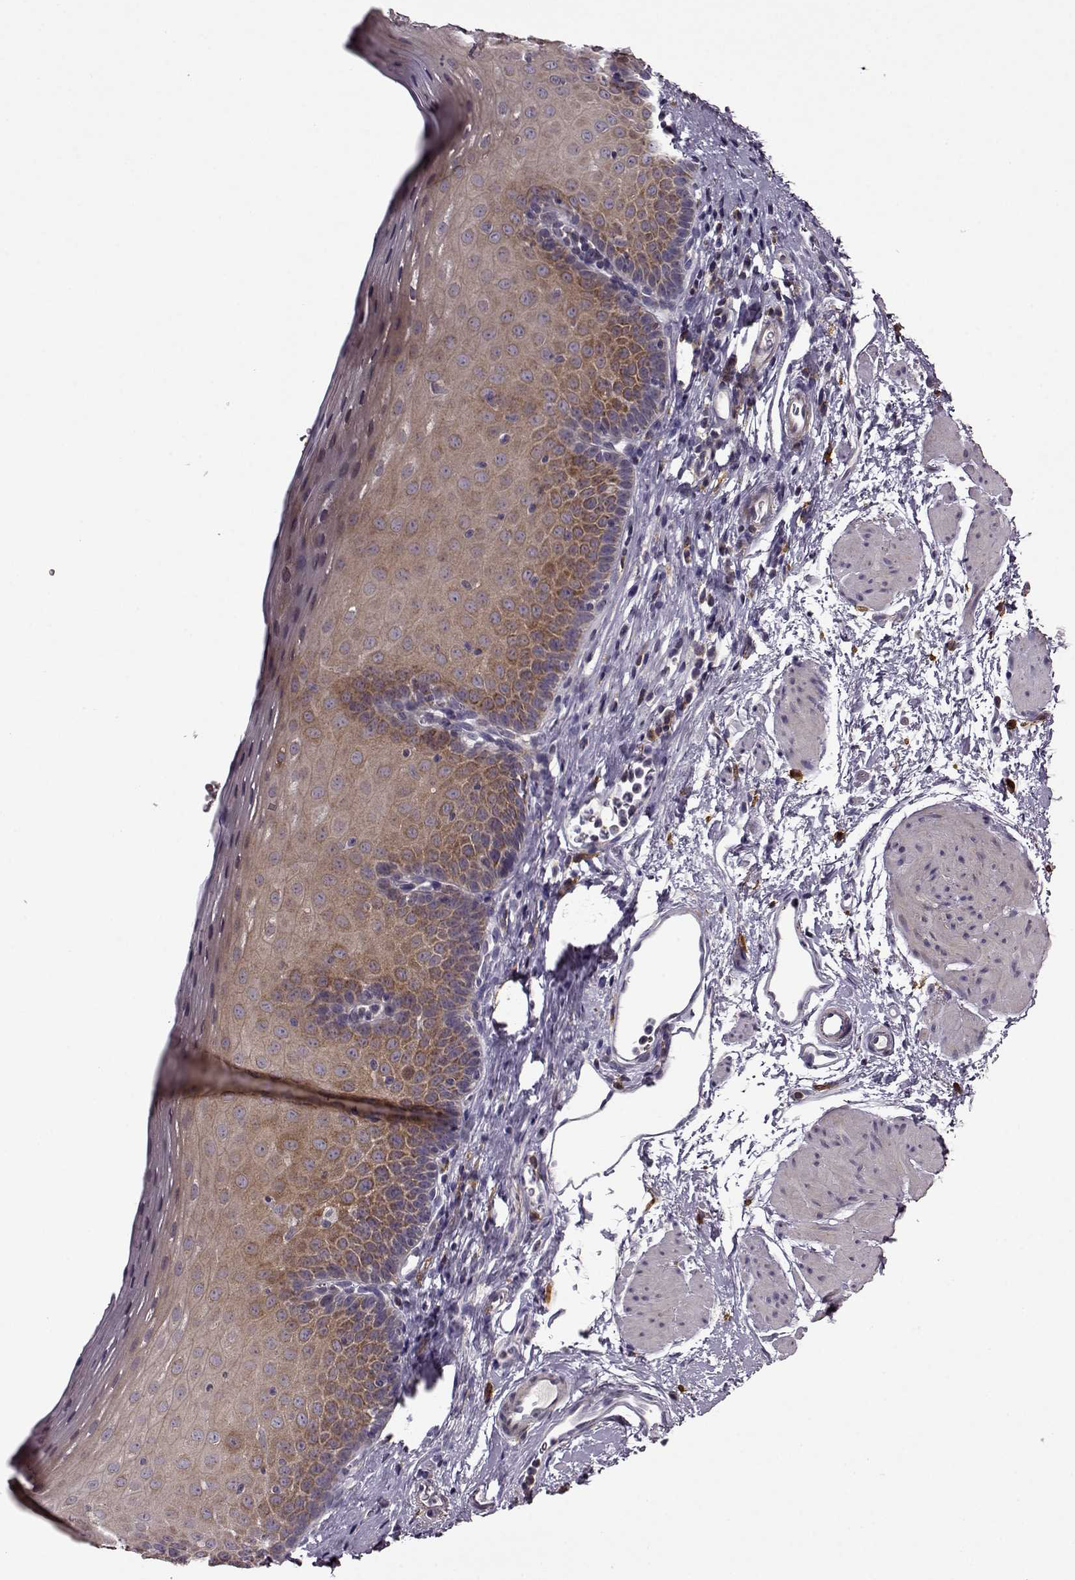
{"staining": {"intensity": "moderate", "quantity": ">75%", "location": "cytoplasmic/membranous"}, "tissue": "esophagus", "cell_type": "Squamous epithelial cells", "image_type": "normal", "snomed": [{"axis": "morphology", "description": "Normal tissue, NOS"}, {"axis": "topography", "description": "Esophagus"}], "caption": "Moderate cytoplasmic/membranous protein staining is appreciated in approximately >75% of squamous epithelial cells in esophagus.", "gene": "MTSS1", "patient": {"sex": "female", "age": 64}}